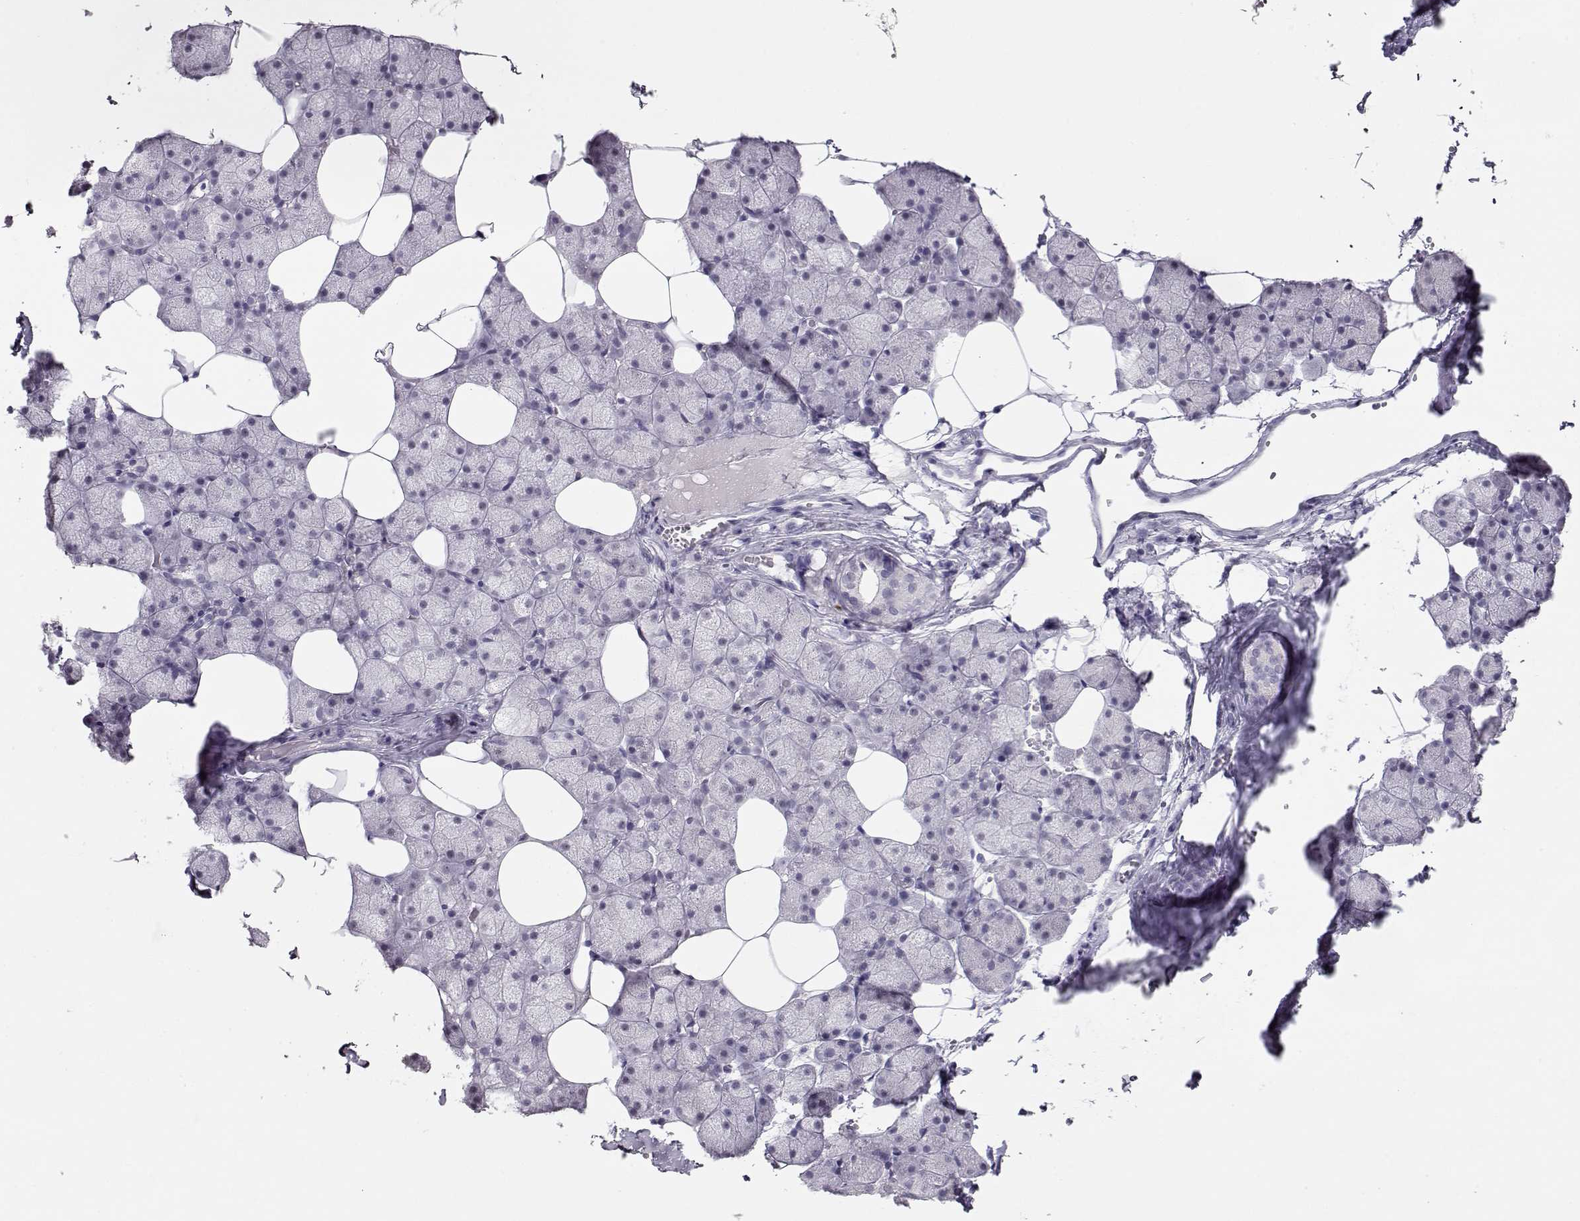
{"staining": {"intensity": "negative", "quantity": "none", "location": "none"}, "tissue": "salivary gland", "cell_type": "Glandular cells", "image_type": "normal", "snomed": [{"axis": "morphology", "description": "Normal tissue, NOS"}, {"axis": "topography", "description": "Salivary gland"}], "caption": "Human salivary gland stained for a protein using IHC shows no positivity in glandular cells.", "gene": "IMPG1", "patient": {"sex": "male", "age": 38}}